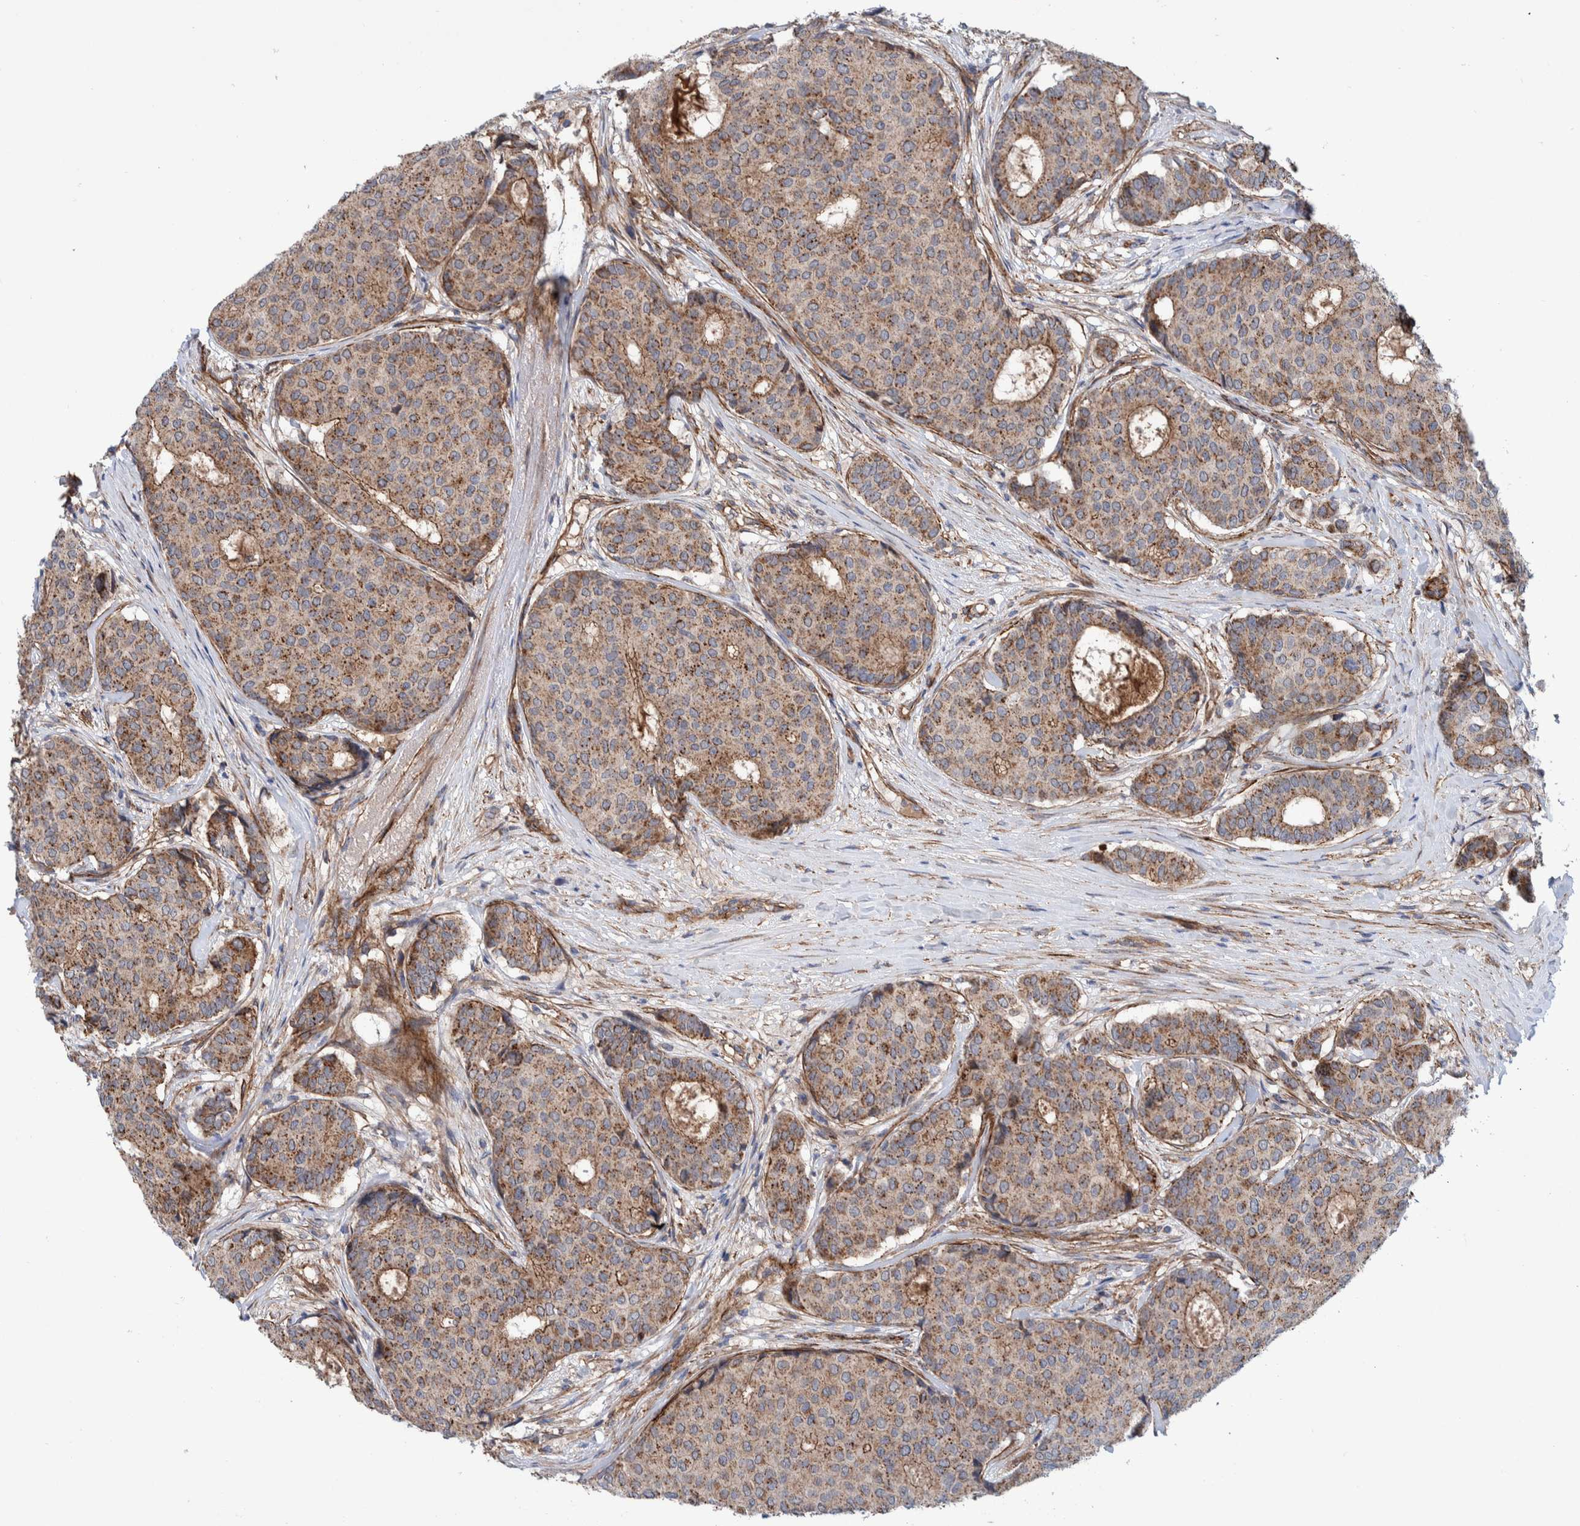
{"staining": {"intensity": "moderate", "quantity": ">75%", "location": "cytoplasmic/membranous"}, "tissue": "breast cancer", "cell_type": "Tumor cells", "image_type": "cancer", "snomed": [{"axis": "morphology", "description": "Duct carcinoma"}, {"axis": "topography", "description": "Breast"}], "caption": "A medium amount of moderate cytoplasmic/membranous positivity is identified in approximately >75% of tumor cells in invasive ductal carcinoma (breast) tissue. (IHC, brightfield microscopy, high magnification).", "gene": "SLC25A10", "patient": {"sex": "female", "age": 75}}